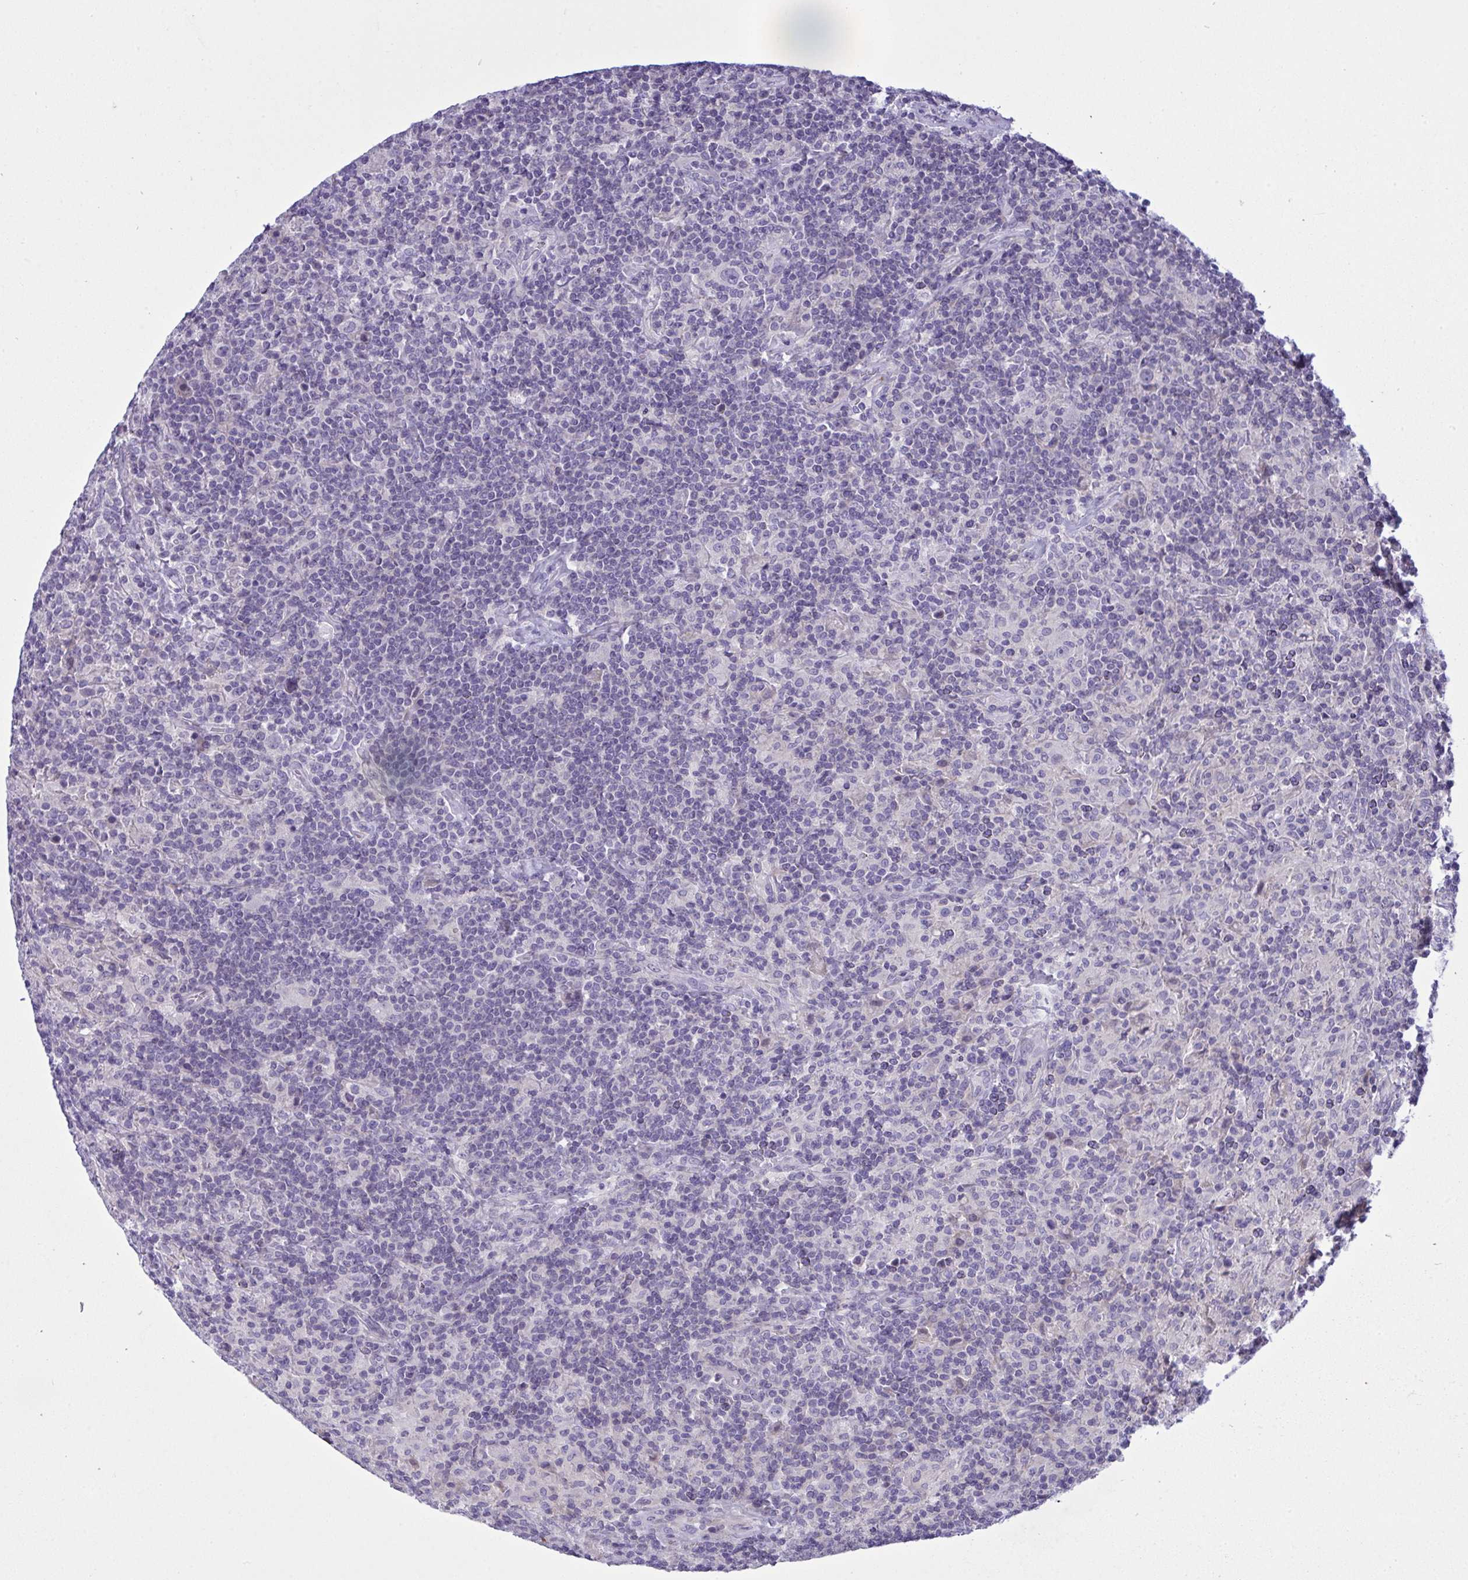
{"staining": {"intensity": "negative", "quantity": "none", "location": "none"}, "tissue": "lymphoma", "cell_type": "Tumor cells", "image_type": "cancer", "snomed": [{"axis": "morphology", "description": "Hodgkin's disease, NOS"}, {"axis": "topography", "description": "Lymph node"}], "caption": "Tumor cells are negative for brown protein staining in Hodgkin's disease.", "gene": "WDR97", "patient": {"sex": "male", "age": 70}}